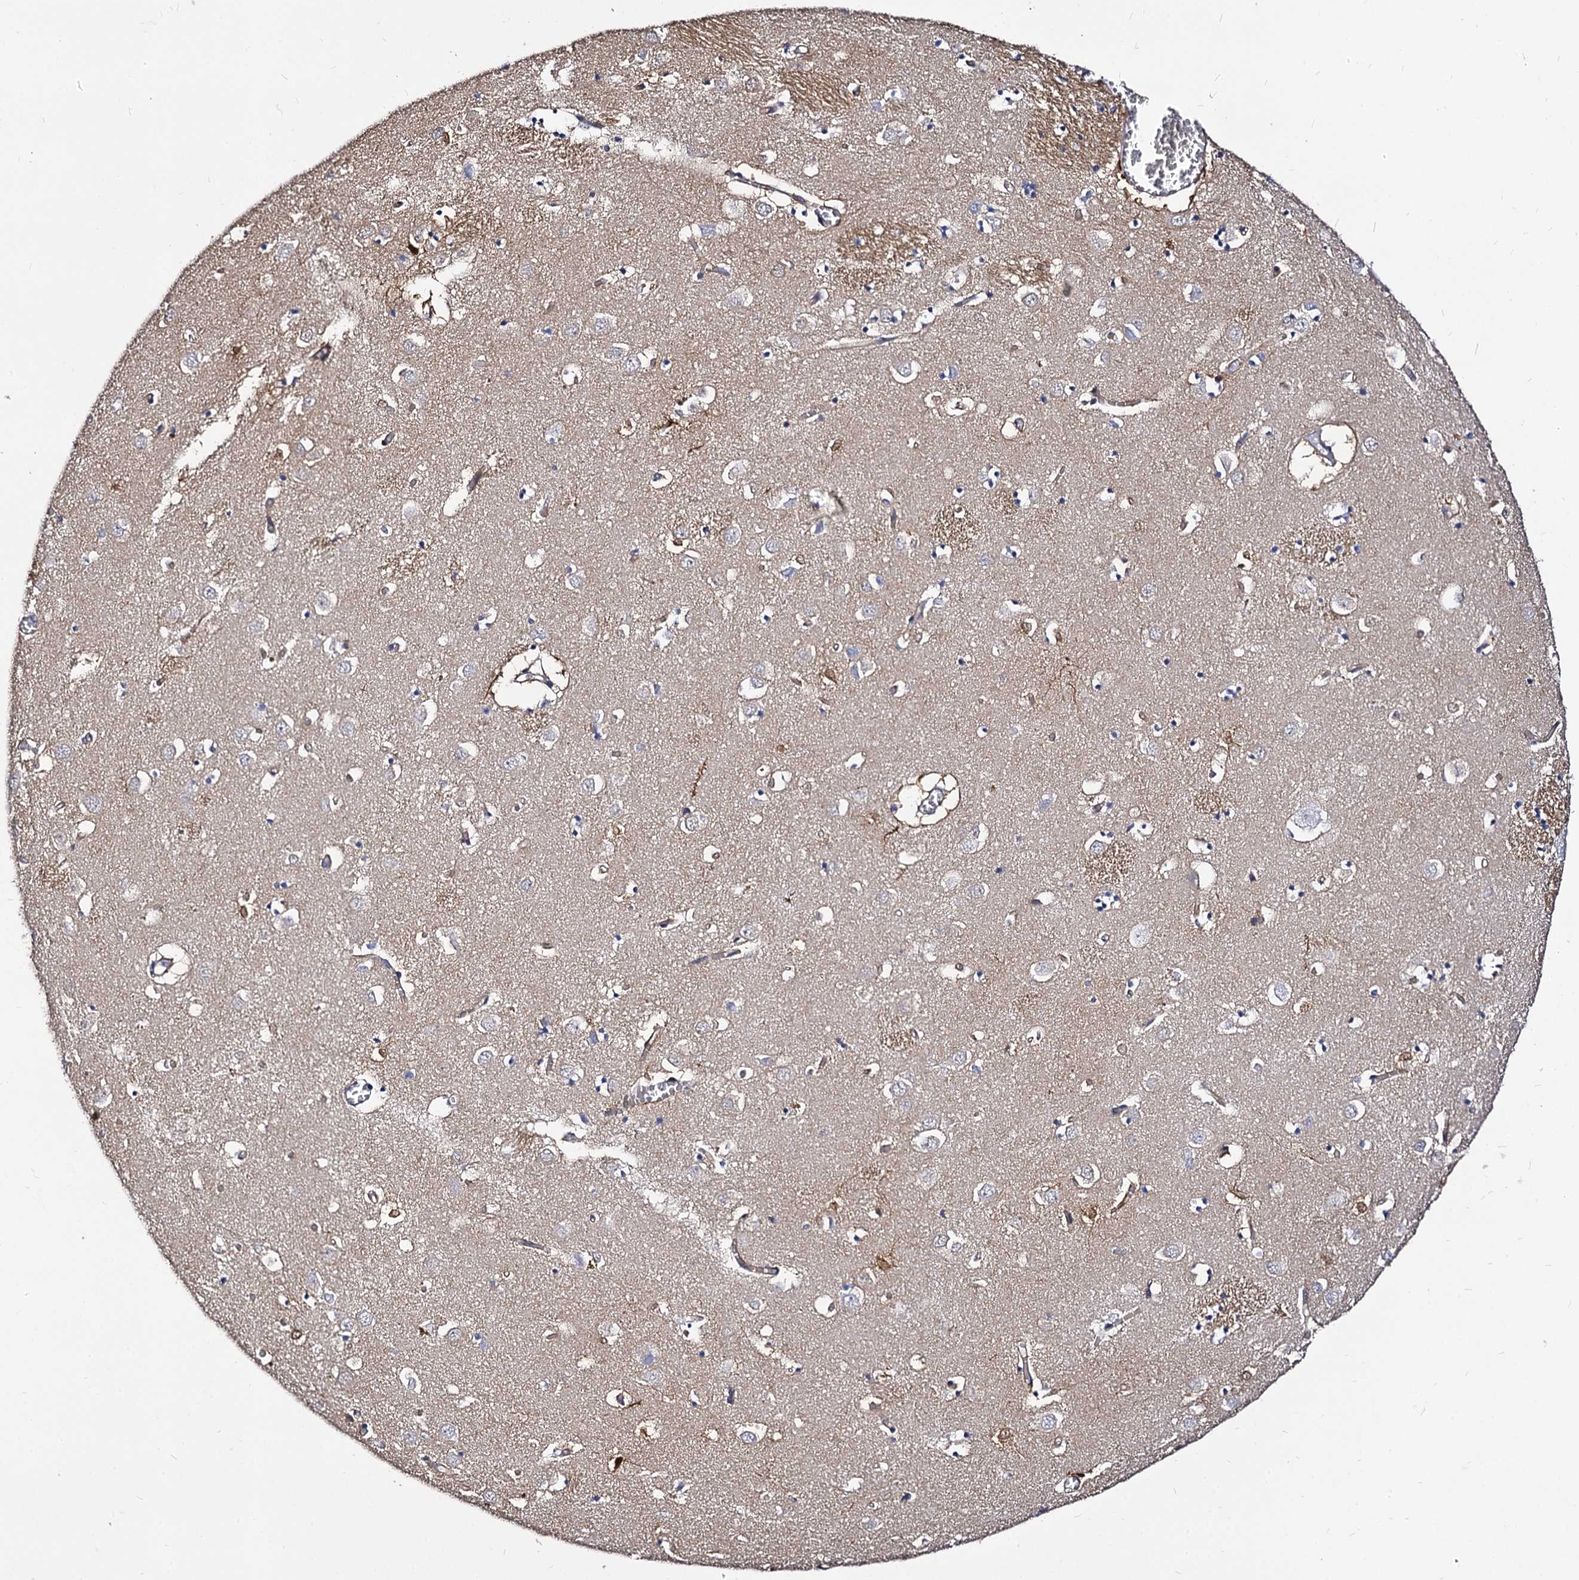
{"staining": {"intensity": "moderate", "quantity": "<25%", "location": "cytoplasmic/membranous"}, "tissue": "caudate", "cell_type": "Glial cells", "image_type": "normal", "snomed": [{"axis": "morphology", "description": "Normal tissue, NOS"}, {"axis": "topography", "description": "Lateral ventricle wall"}], "caption": "Benign caudate reveals moderate cytoplasmic/membranous positivity in about <25% of glial cells, visualized by immunohistochemistry.", "gene": "CBFB", "patient": {"sex": "male", "age": 70}}